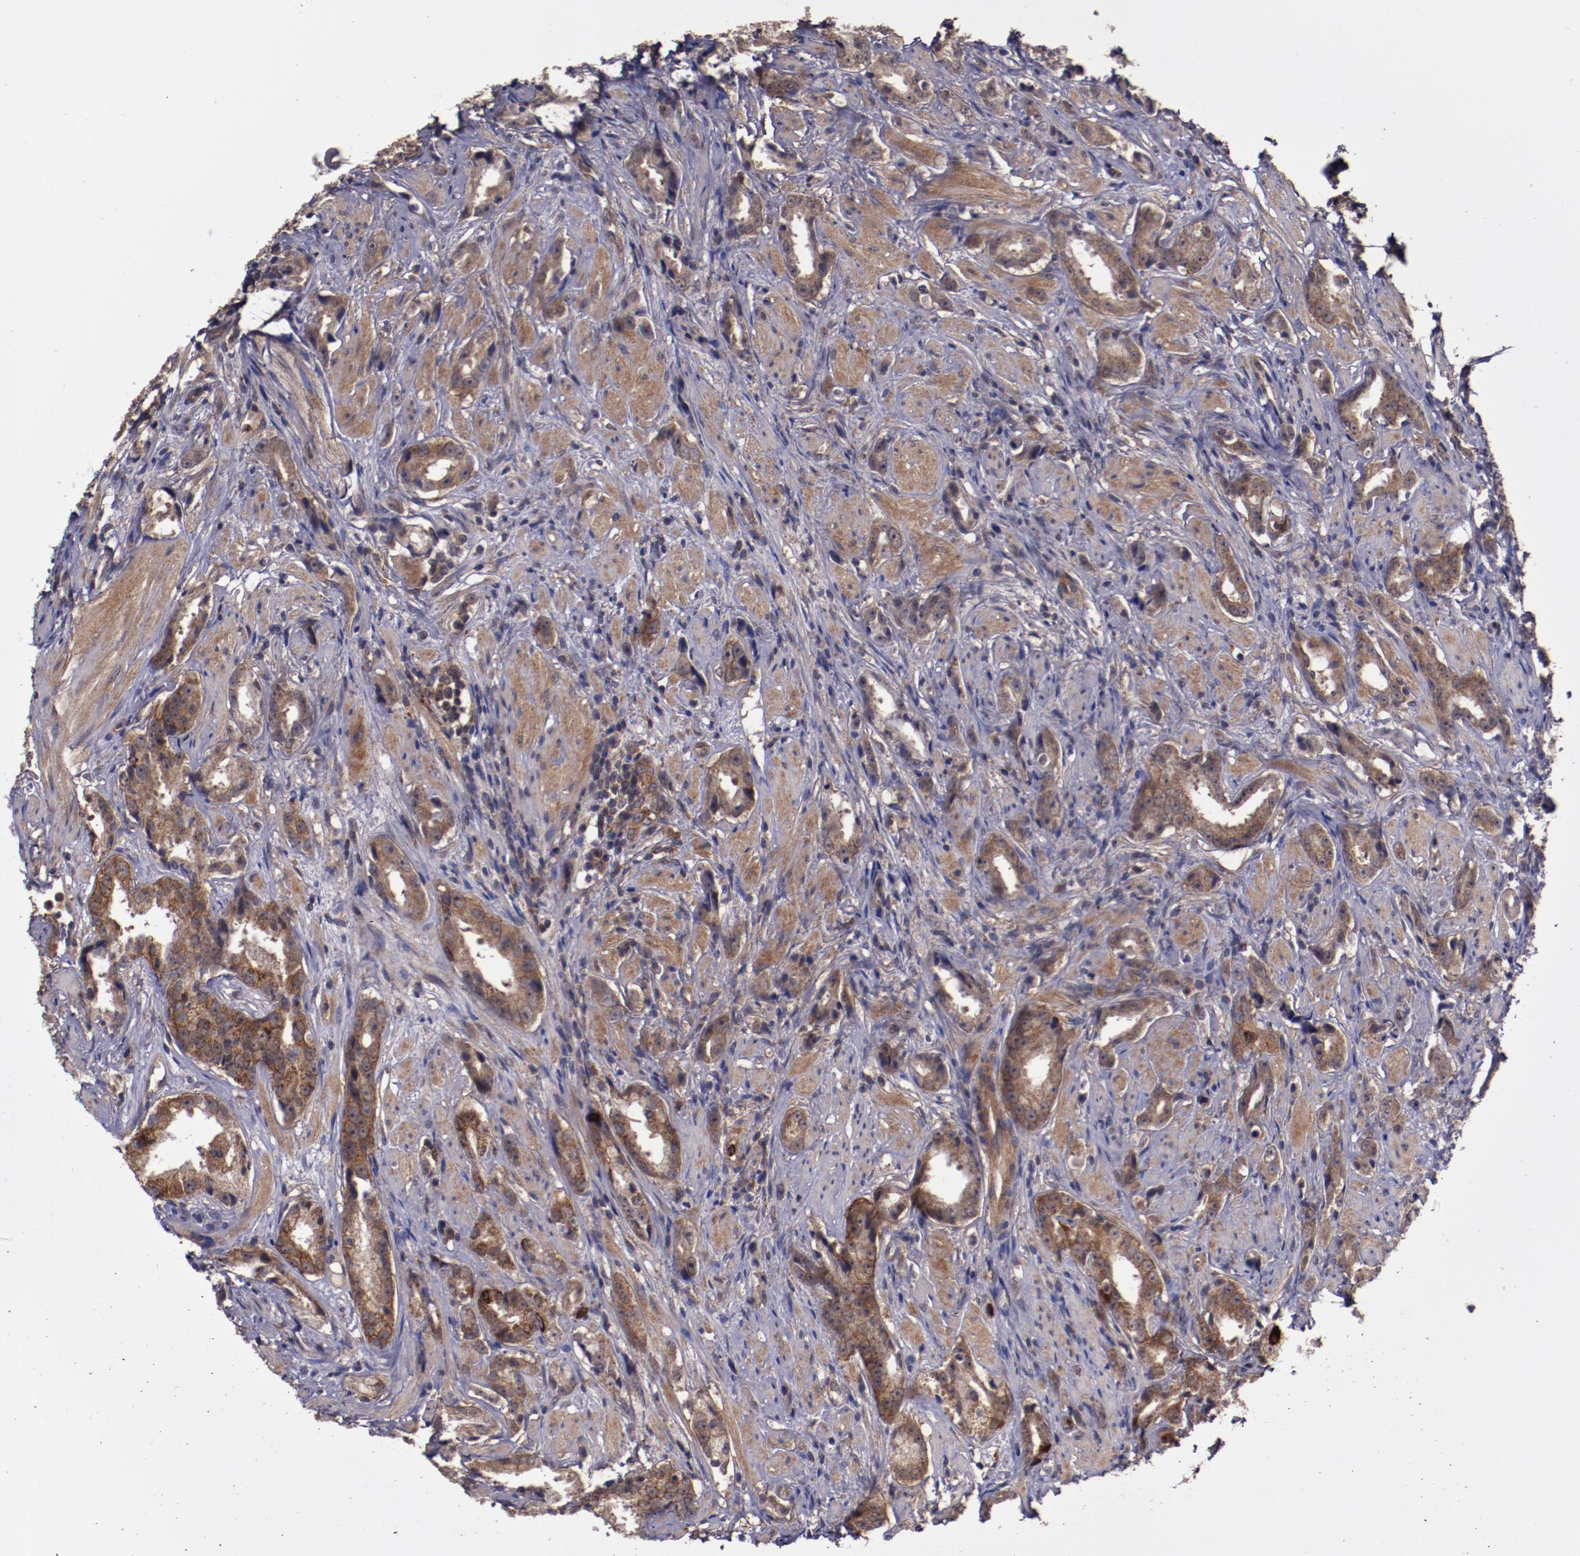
{"staining": {"intensity": "moderate", "quantity": ">75%", "location": "cytoplasmic/membranous"}, "tissue": "prostate cancer", "cell_type": "Tumor cells", "image_type": "cancer", "snomed": [{"axis": "morphology", "description": "Adenocarcinoma, Medium grade"}, {"axis": "topography", "description": "Prostate"}], "caption": "Immunohistochemistry micrograph of prostate cancer stained for a protein (brown), which exhibits medium levels of moderate cytoplasmic/membranous positivity in about >75% of tumor cells.", "gene": "FTSJ1", "patient": {"sex": "male", "age": 53}}